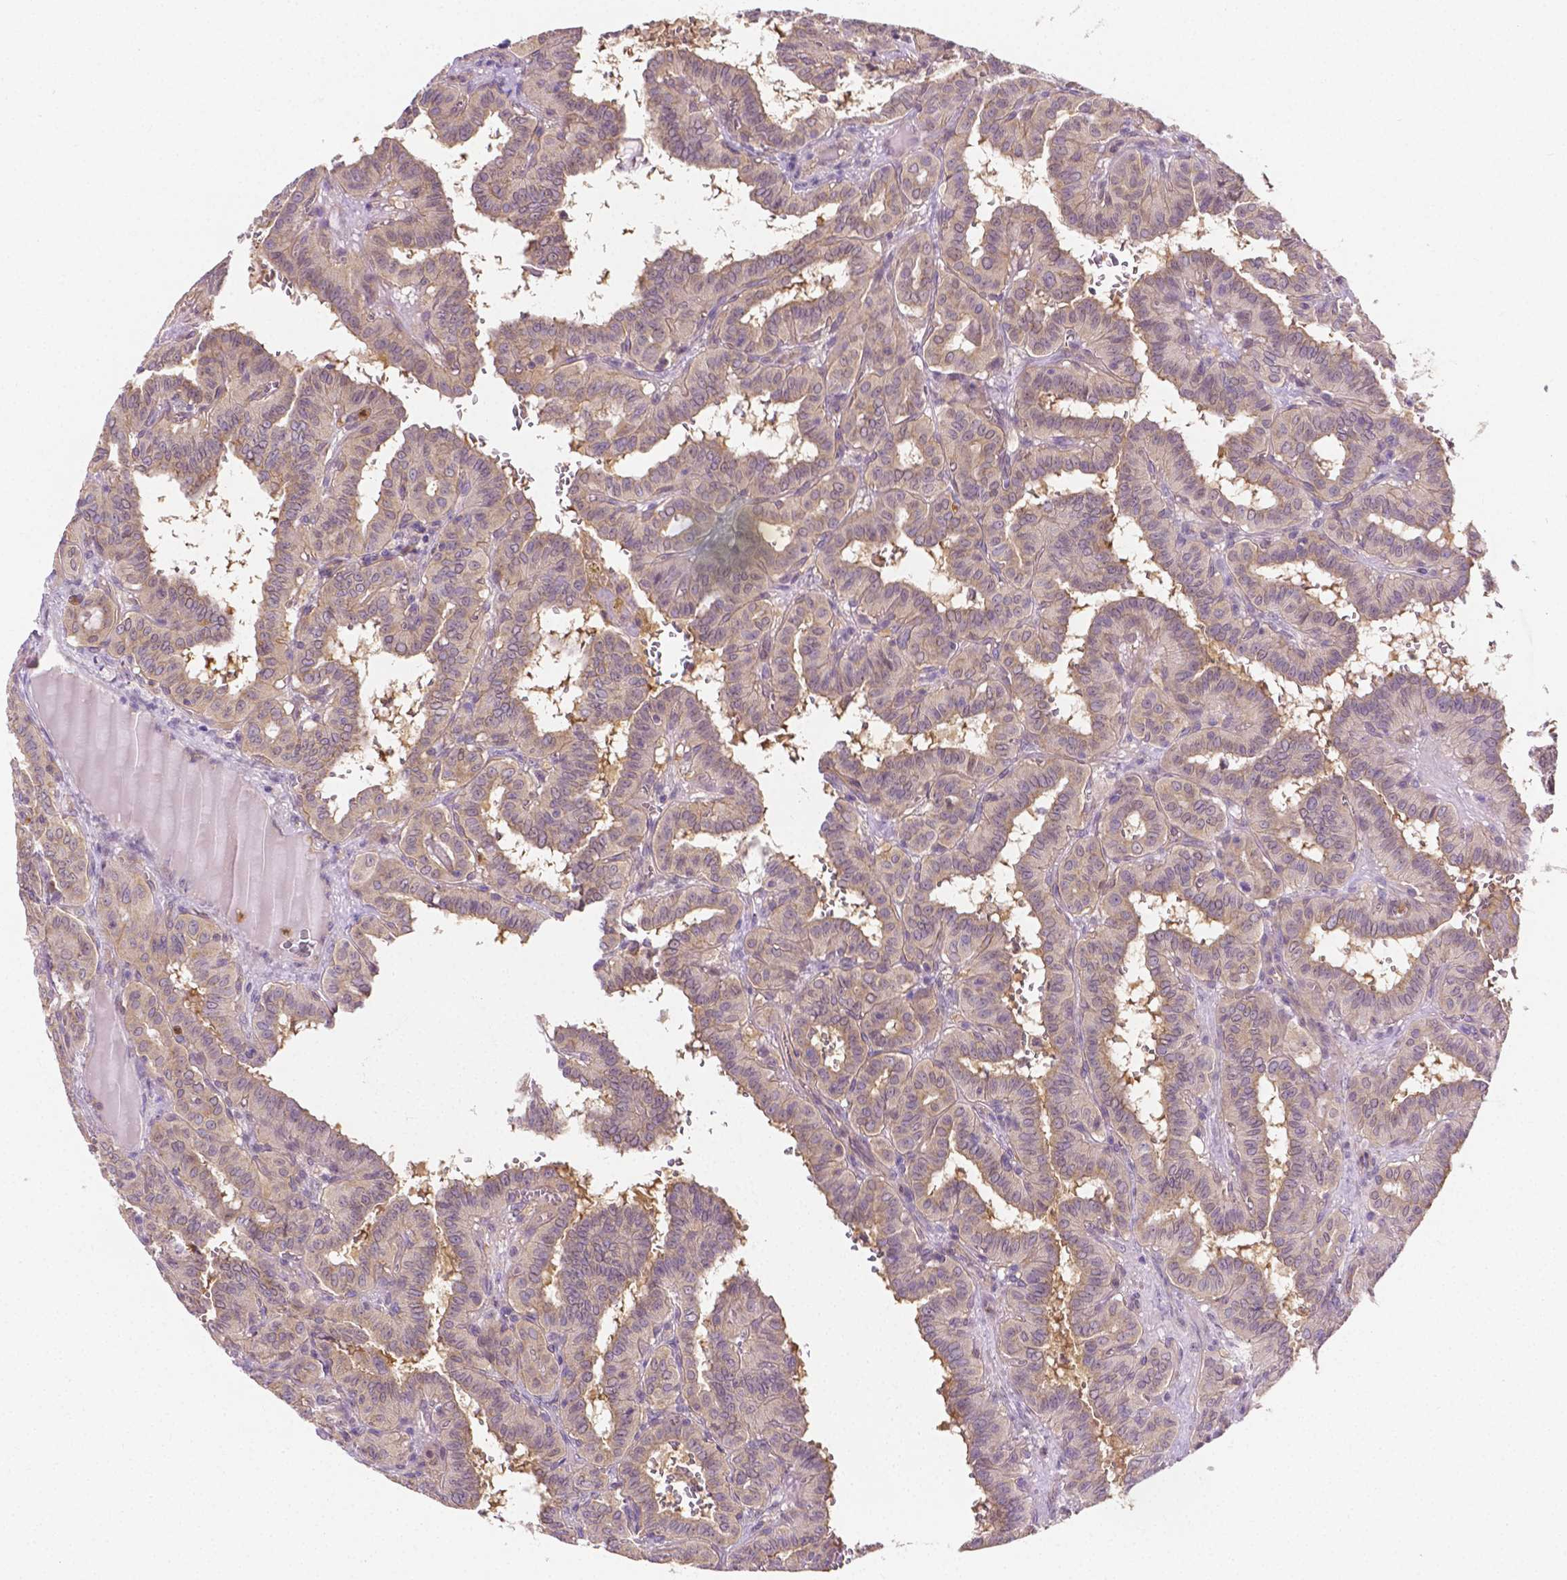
{"staining": {"intensity": "negative", "quantity": "none", "location": "none"}, "tissue": "thyroid cancer", "cell_type": "Tumor cells", "image_type": "cancer", "snomed": [{"axis": "morphology", "description": "Papillary adenocarcinoma, NOS"}, {"axis": "topography", "description": "Thyroid gland"}], "caption": "High power microscopy photomicrograph of an immunohistochemistry (IHC) photomicrograph of thyroid cancer, revealing no significant staining in tumor cells. Nuclei are stained in blue.", "gene": "ZNRD2", "patient": {"sex": "female", "age": 21}}